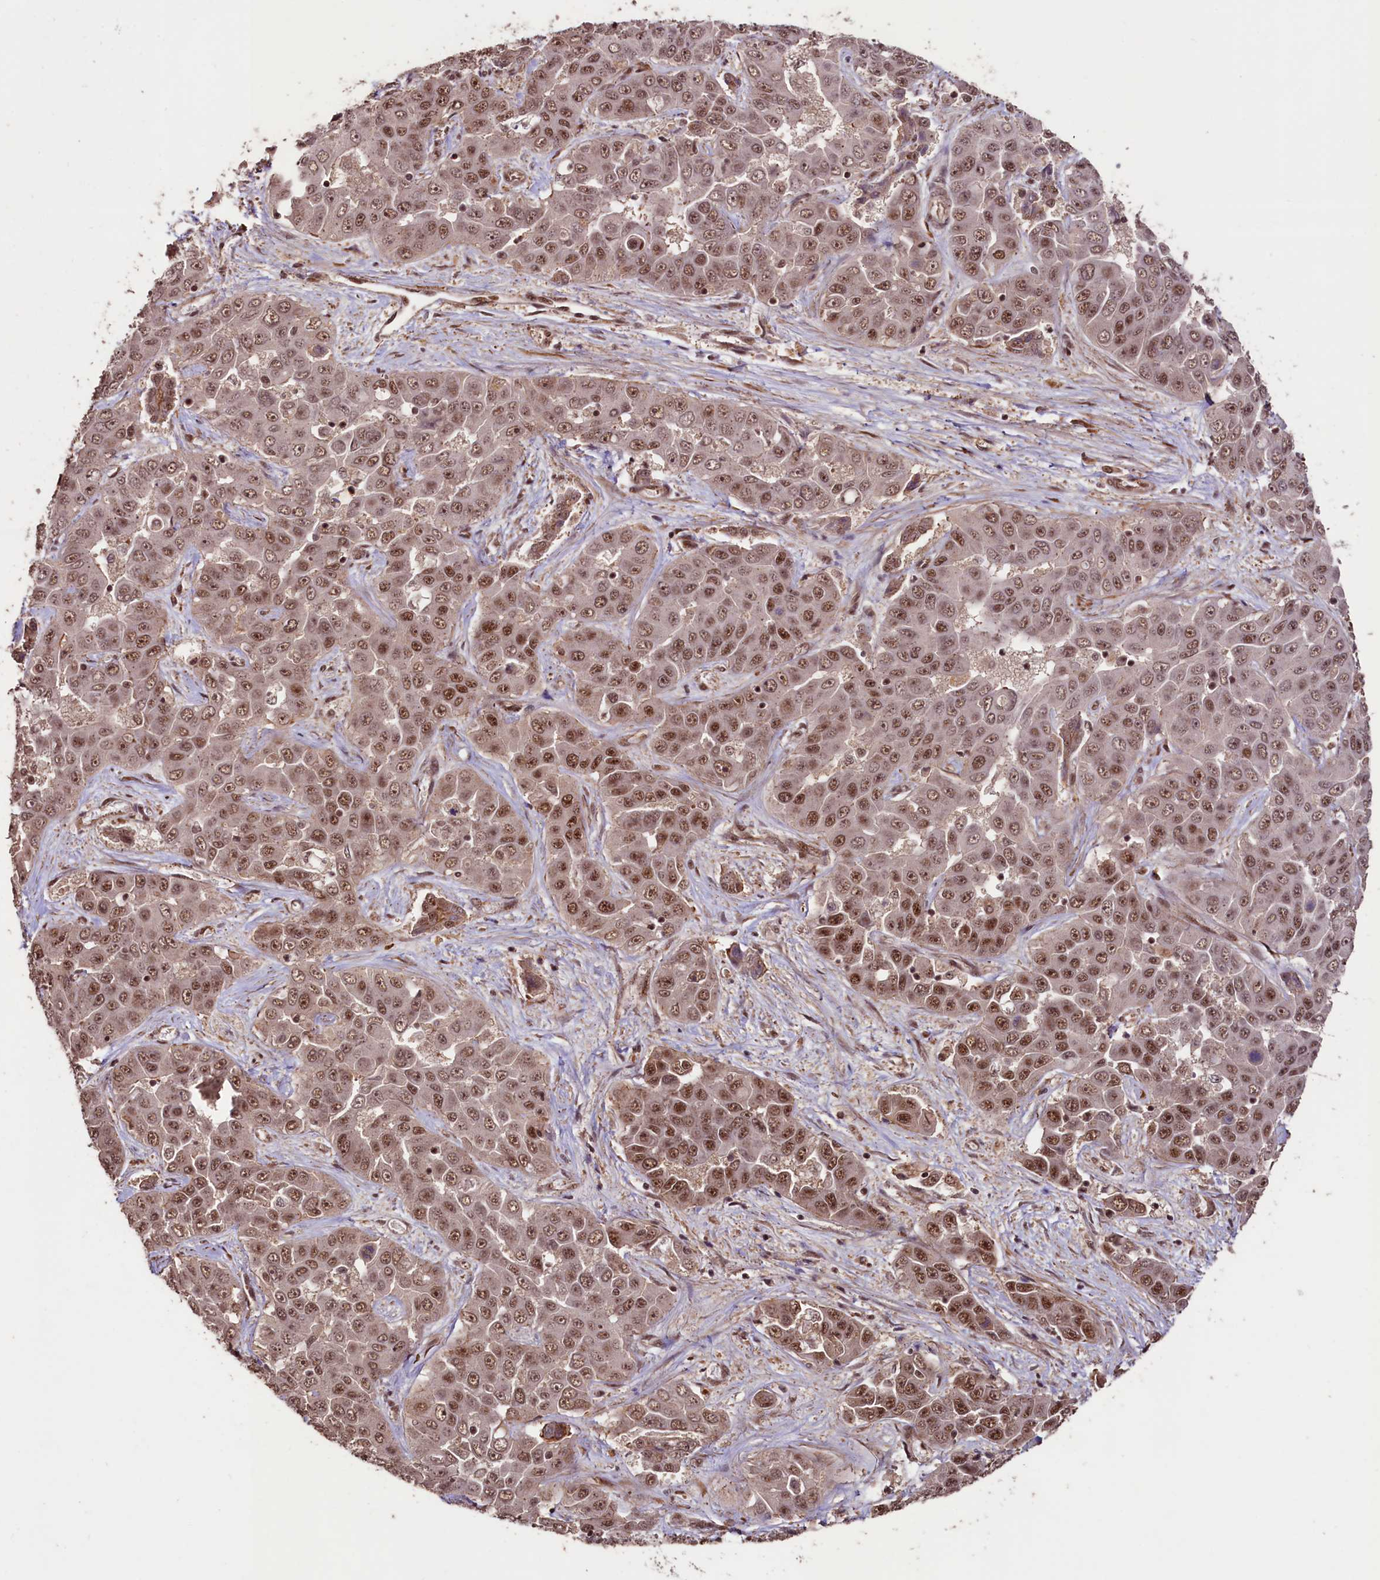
{"staining": {"intensity": "moderate", "quantity": ">75%", "location": "nuclear"}, "tissue": "liver cancer", "cell_type": "Tumor cells", "image_type": "cancer", "snomed": [{"axis": "morphology", "description": "Cholangiocarcinoma"}, {"axis": "topography", "description": "Liver"}], "caption": "Moderate nuclear protein staining is appreciated in approximately >75% of tumor cells in liver cholangiocarcinoma.", "gene": "SFSWAP", "patient": {"sex": "female", "age": 52}}